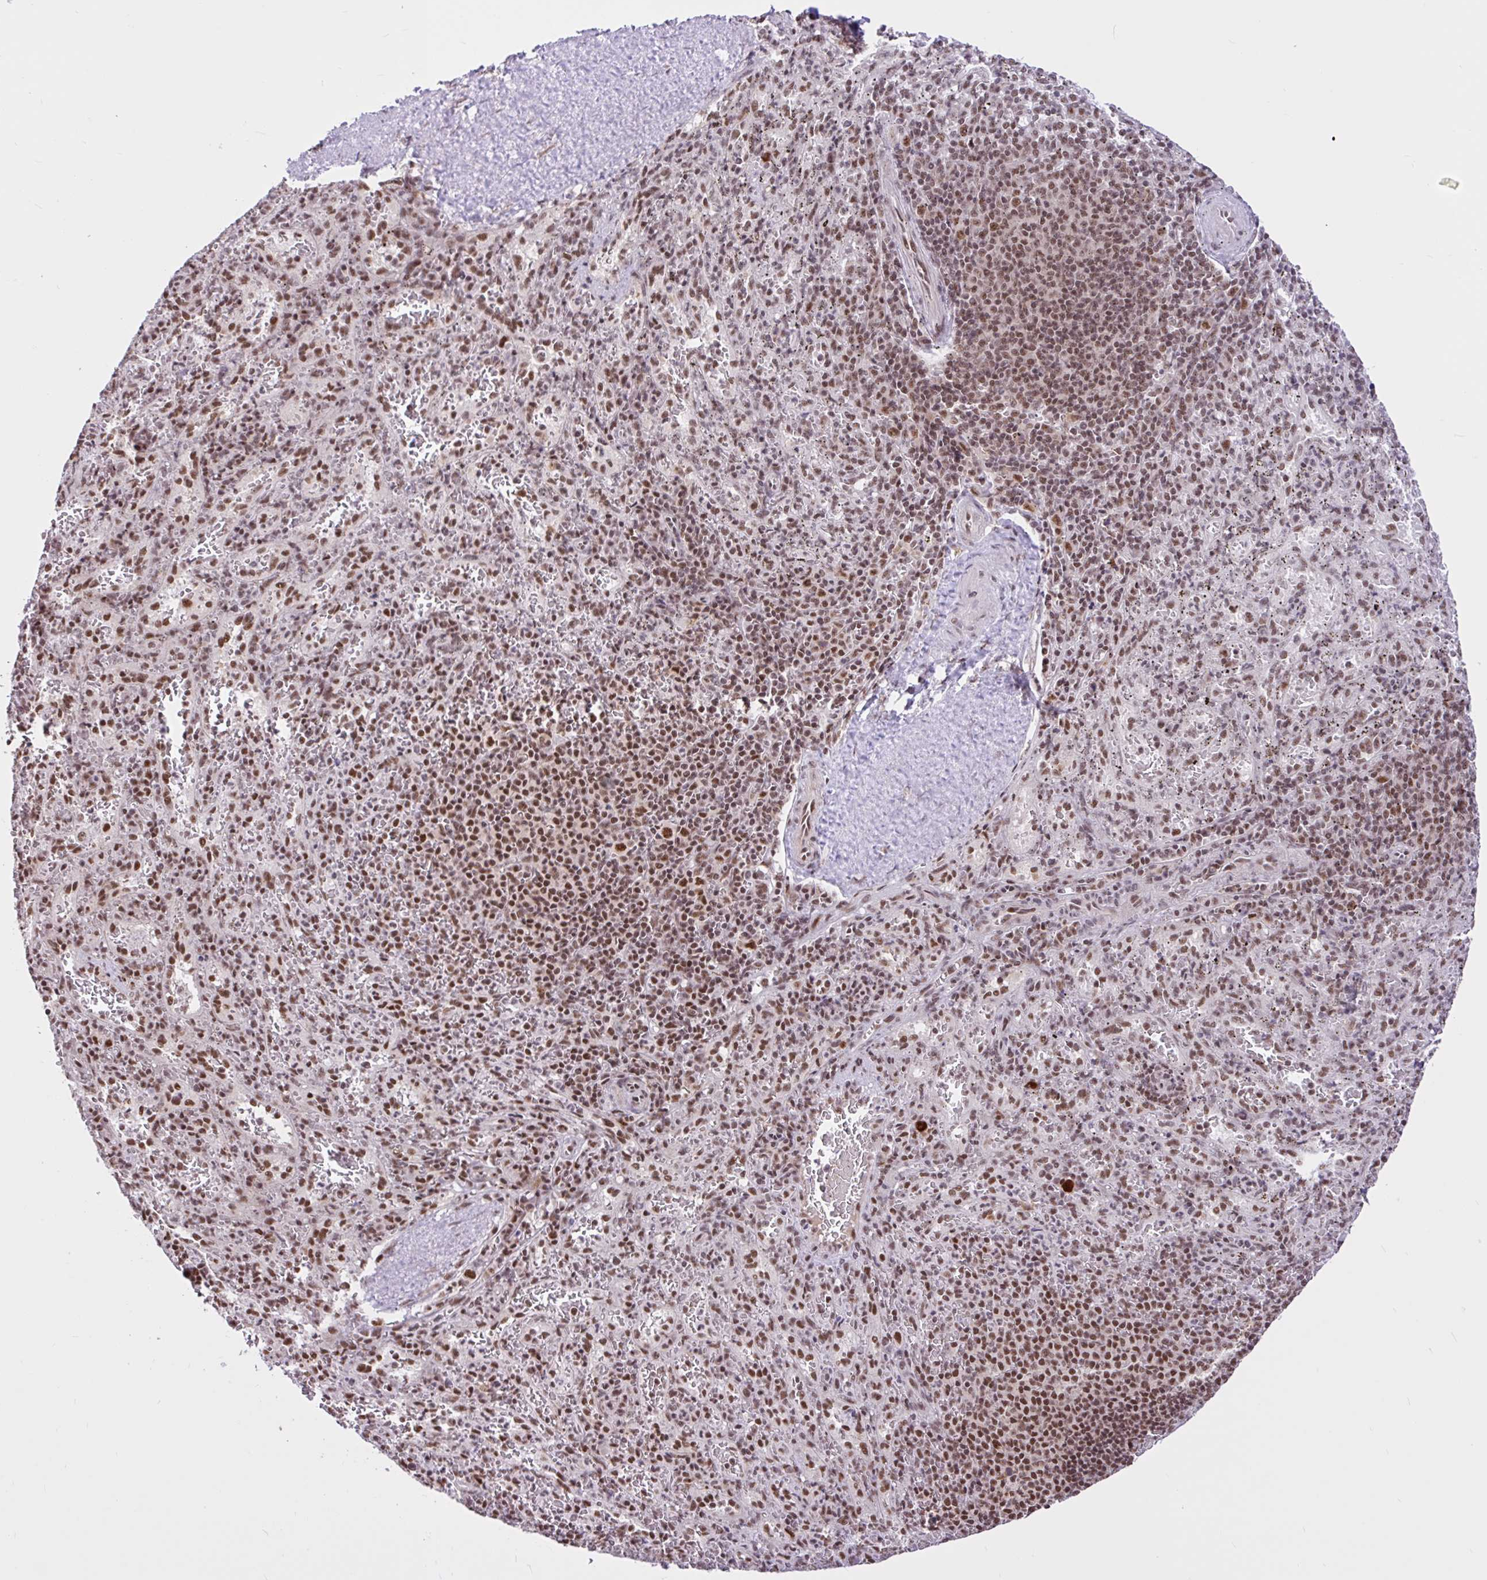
{"staining": {"intensity": "moderate", "quantity": ">75%", "location": "nuclear"}, "tissue": "spleen", "cell_type": "Cells in red pulp", "image_type": "normal", "snomed": [{"axis": "morphology", "description": "Normal tissue, NOS"}, {"axis": "topography", "description": "Spleen"}], "caption": "A high-resolution micrograph shows immunohistochemistry (IHC) staining of normal spleen, which demonstrates moderate nuclear positivity in approximately >75% of cells in red pulp.", "gene": "CCDC12", "patient": {"sex": "male", "age": 57}}